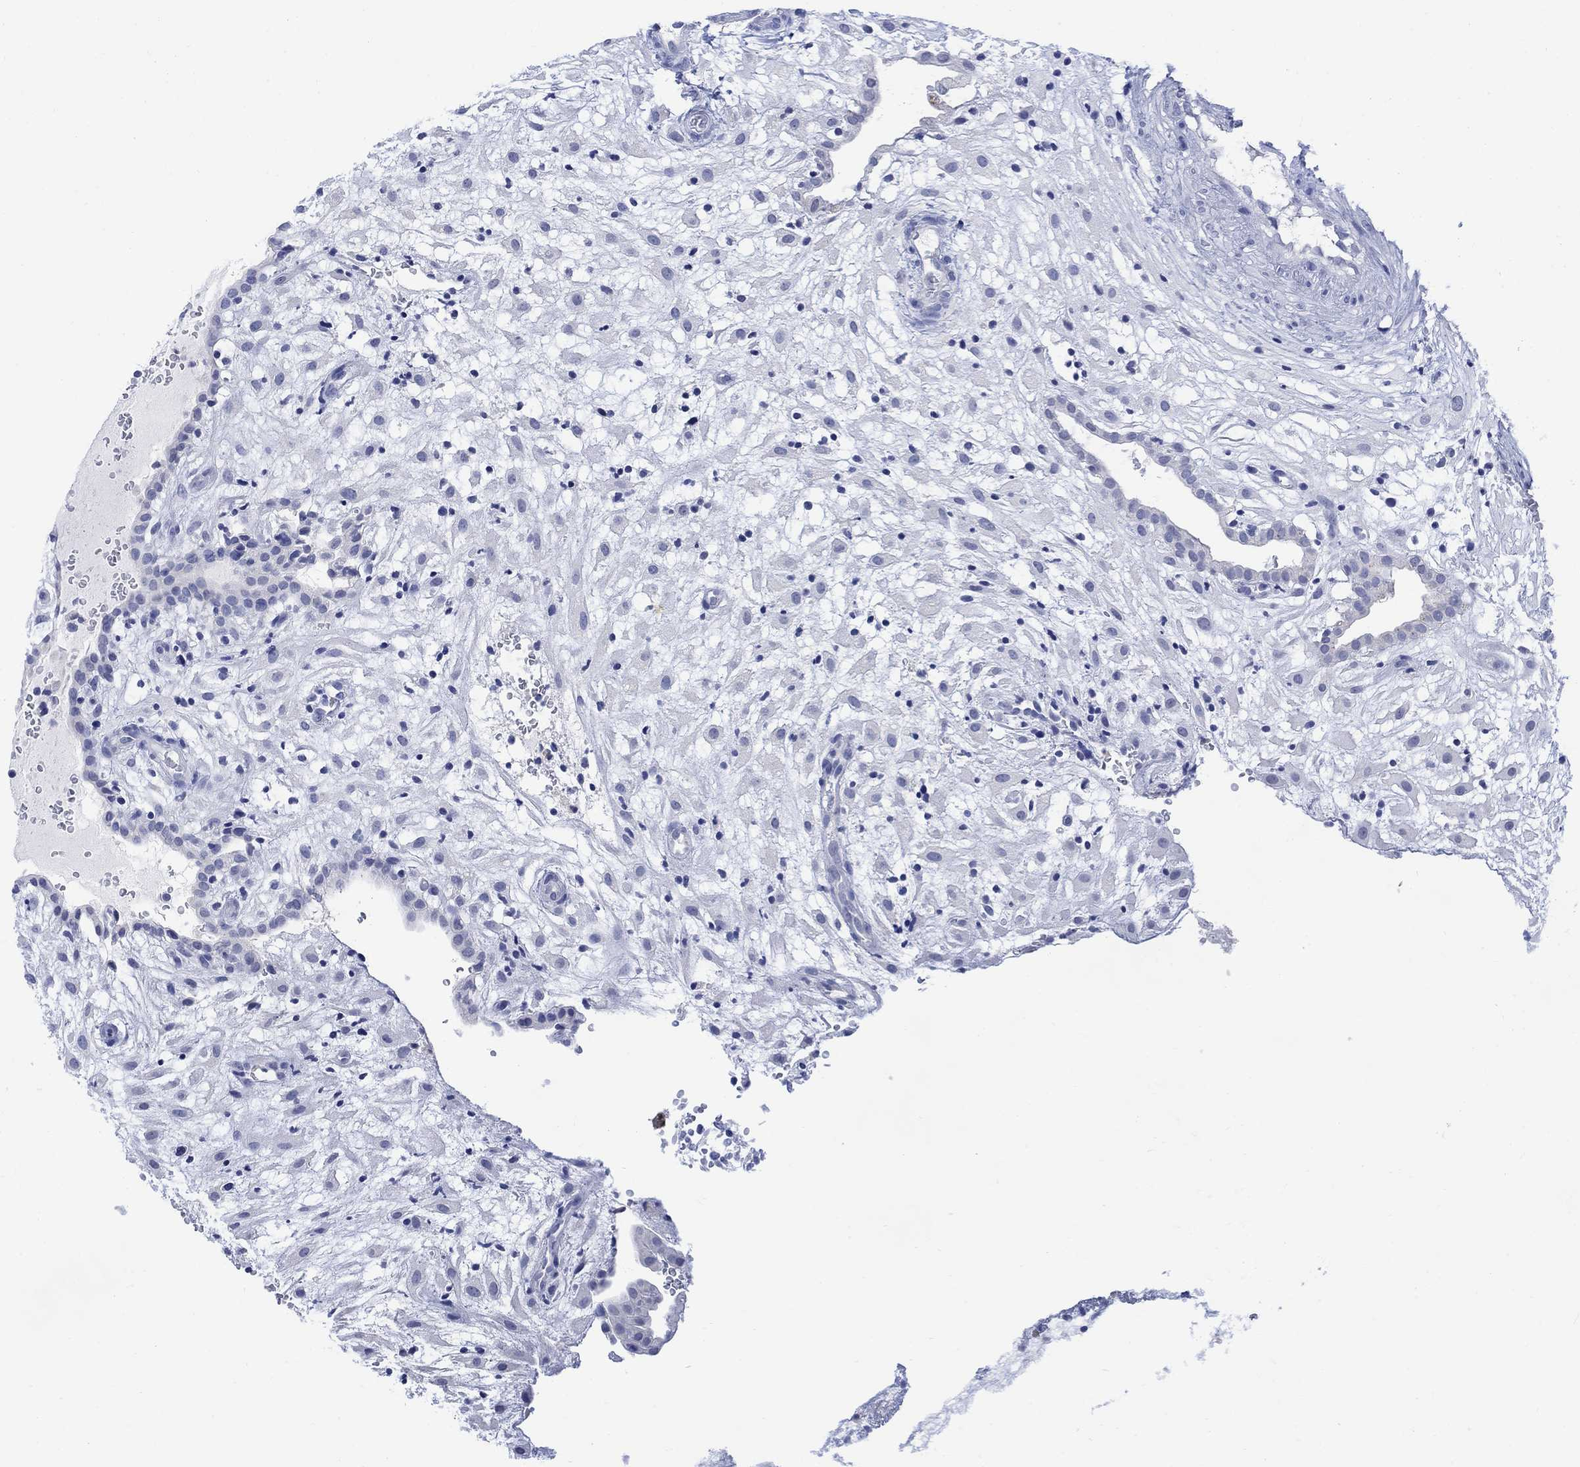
{"staining": {"intensity": "negative", "quantity": "none", "location": "none"}, "tissue": "placenta", "cell_type": "Decidual cells", "image_type": "normal", "snomed": [{"axis": "morphology", "description": "Normal tissue, NOS"}, {"axis": "topography", "description": "Placenta"}], "caption": "Immunohistochemistry photomicrograph of unremarkable placenta: human placenta stained with DAB (3,3'-diaminobenzidine) demonstrates no significant protein positivity in decidual cells.", "gene": "FBP2", "patient": {"sex": "female", "age": 24}}